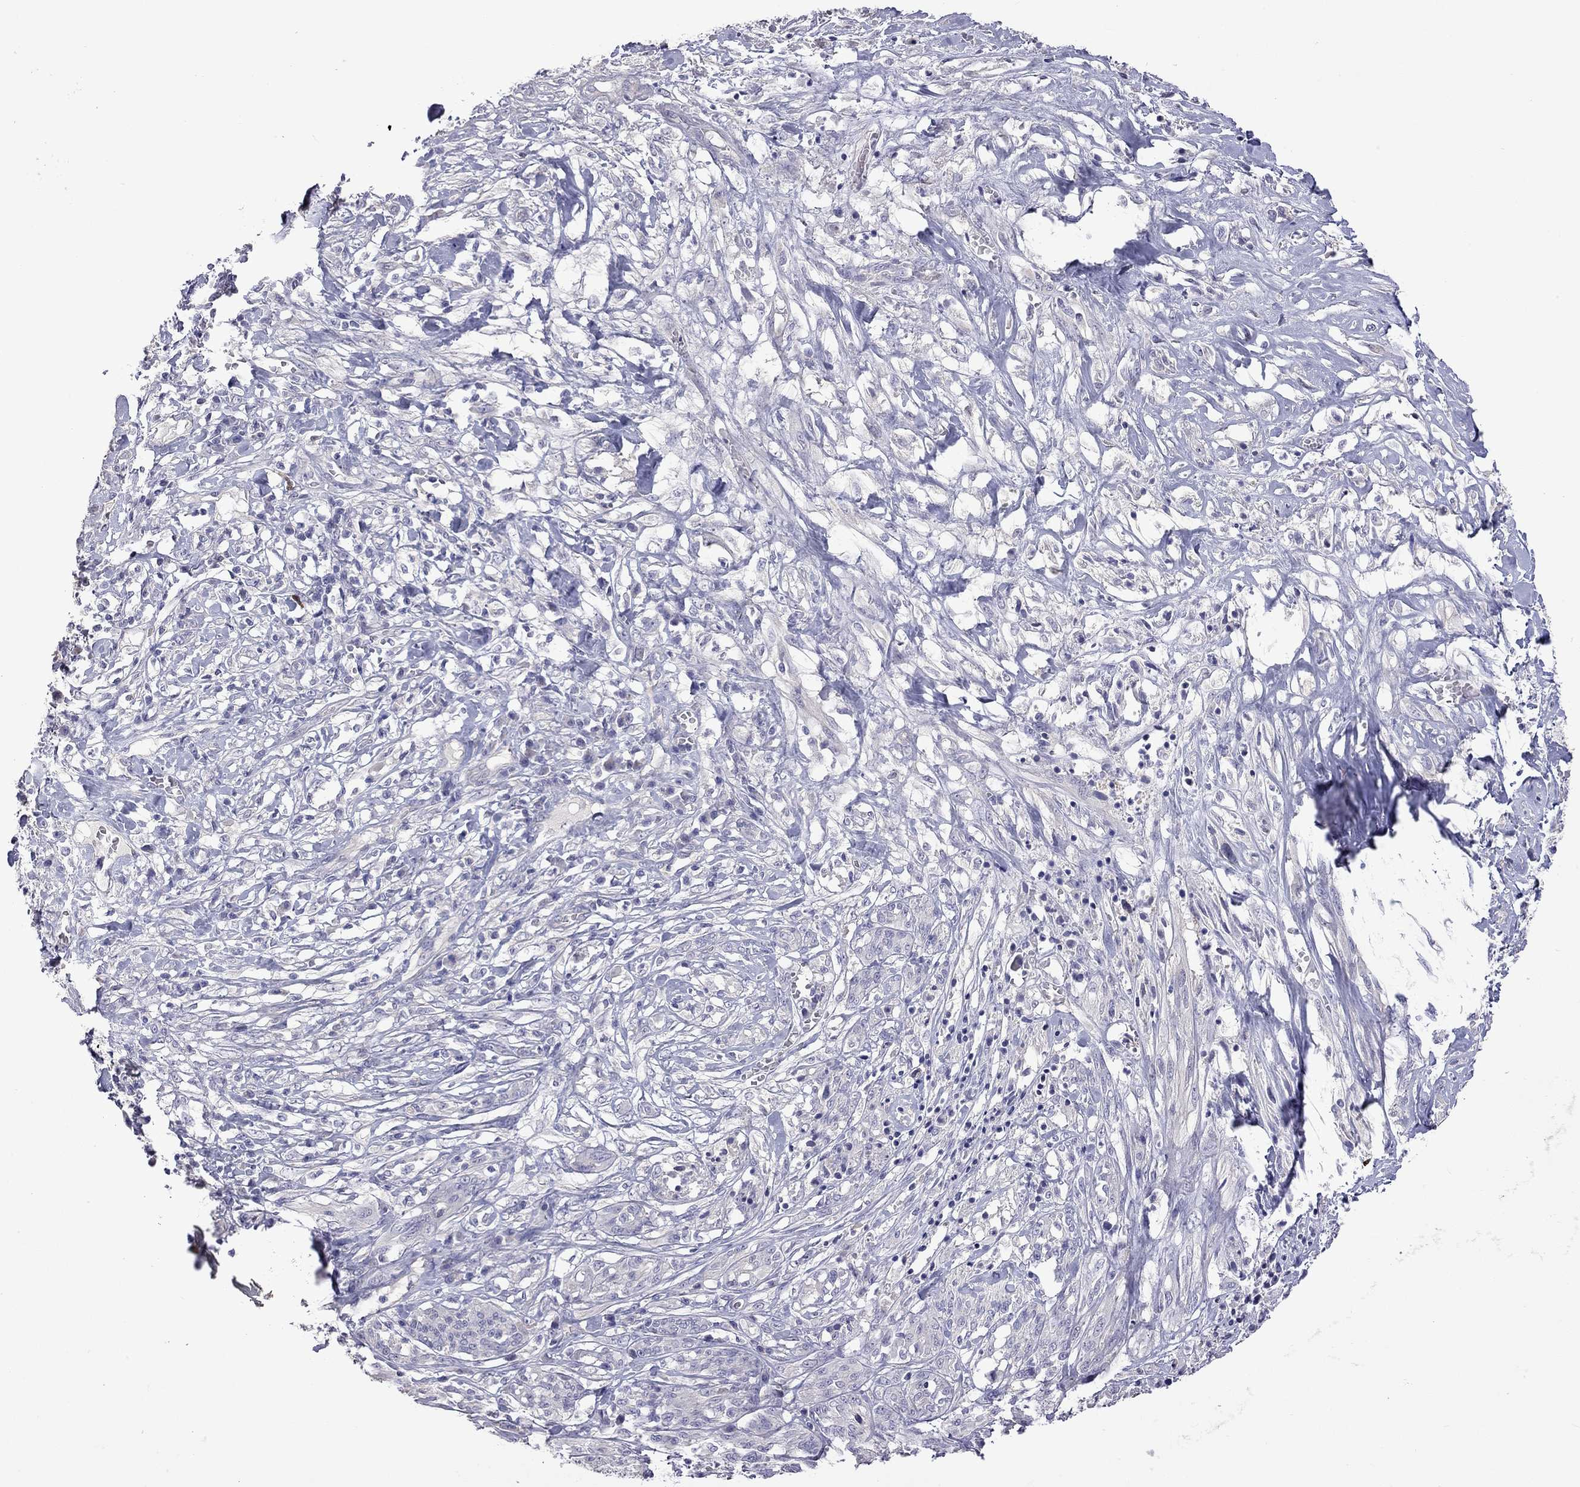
{"staining": {"intensity": "negative", "quantity": "none", "location": "none"}, "tissue": "melanoma", "cell_type": "Tumor cells", "image_type": "cancer", "snomed": [{"axis": "morphology", "description": "Malignant melanoma, NOS"}, {"axis": "topography", "description": "Skin"}], "caption": "Tumor cells are negative for brown protein staining in malignant melanoma.", "gene": "FEZ1", "patient": {"sex": "female", "age": 91}}